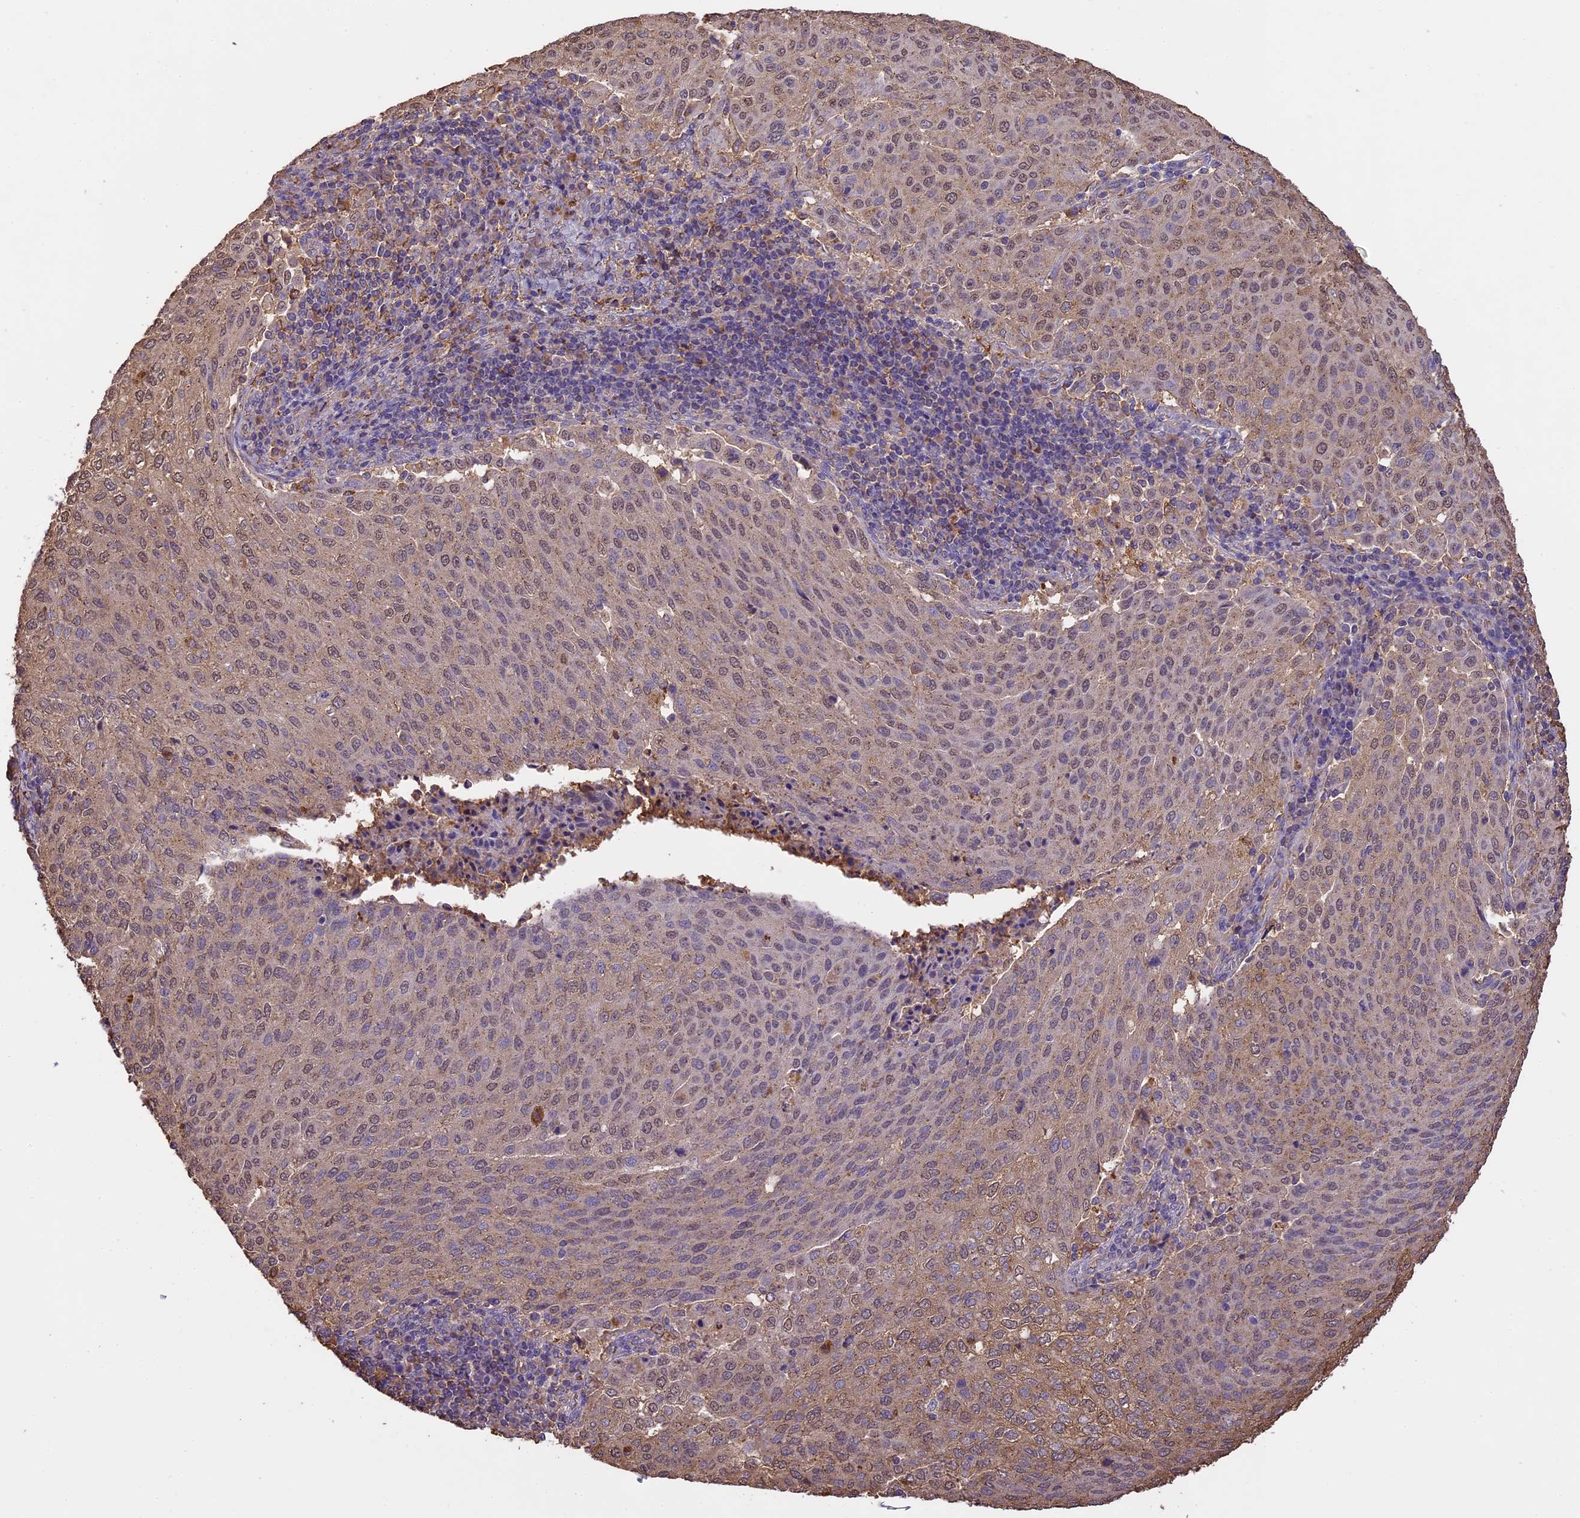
{"staining": {"intensity": "weak", "quantity": ">75%", "location": "cytoplasmic/membranous,nuclear"}, "tissue": "cervical cancer", "cell_type": "Tumor cells", "image_type": "cancer", "snomed": [{"axis": "morphology", "description": "Squamous cell carcinoma, NOS"}, {"axis": "topography", "description": "Cervix"}], "caption": "Squamous cell carcinoma (cervical) stained with a protein marker exhibits weak staining in tumor cells.", "gene": "ARHGAP19", "patient": {"sex": "female", "age": 46}}